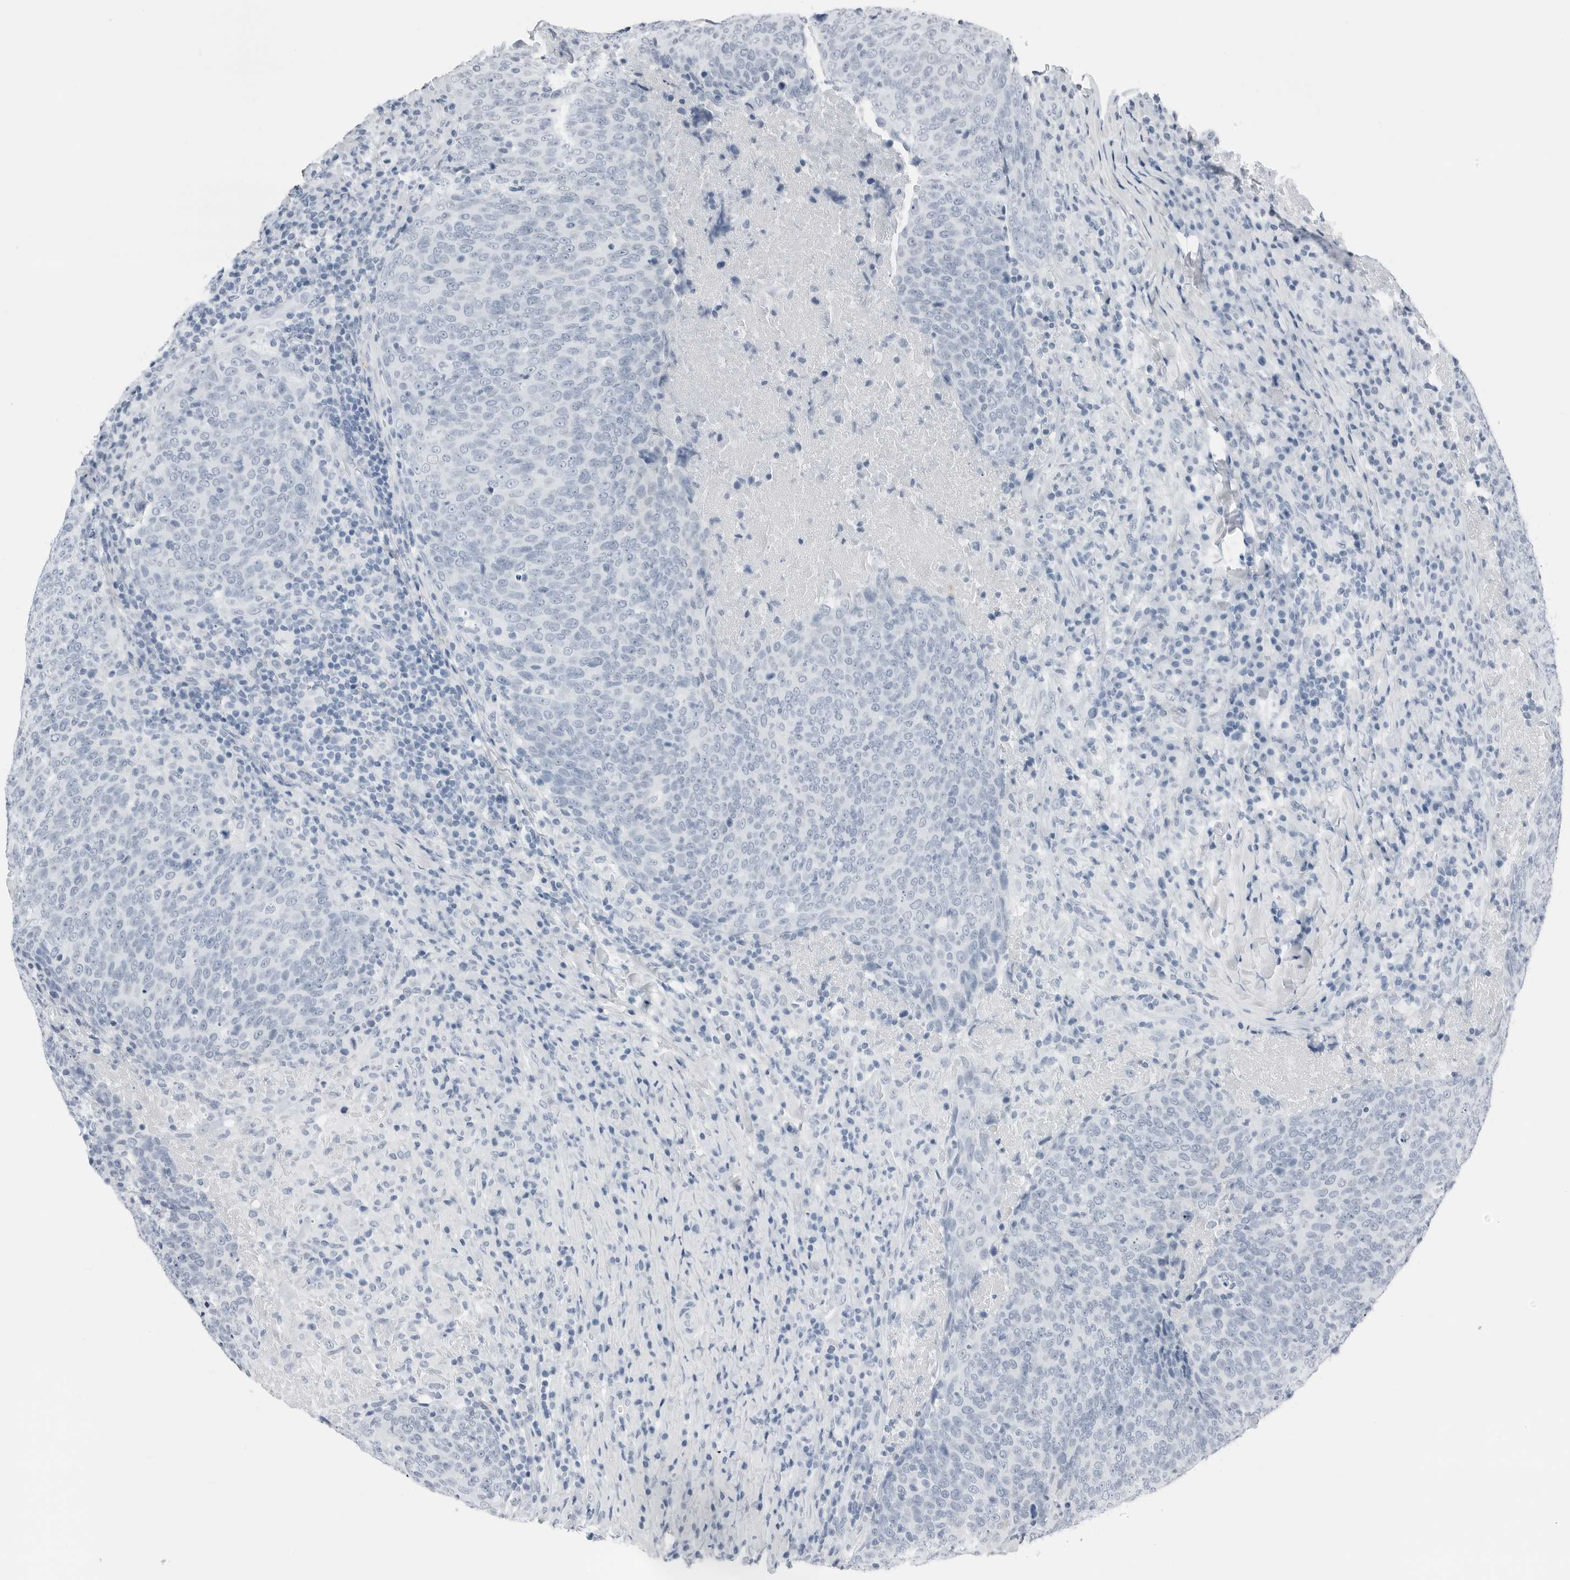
{"staining": {"intensity": "negative", "quantity": "none", "location": "none"}, "tissue": "head and neck cancer", "cell_type": "Tumor cells", "image_type": "cancer", "snomed": [{"axis": "morphology", "description": "Squamous cell carcinoma, NOS"}, {"axis": "morphology", "description": "Squamous cell carcinoma, metastatic, NOS"}, {"axis": "topography", "description": "Lymph node"}, {"axis": "topography", "description": "Head-Neck"}], "caption": "Immunohistochemistry (IHC) image of neoplastic tissue: human head and neck squamous cell carcinoma stained with DAB exhibits no significant protein expression in tumor cells.", "gene": "SLPI", "patient": {"sex": "male", "age": 62}}